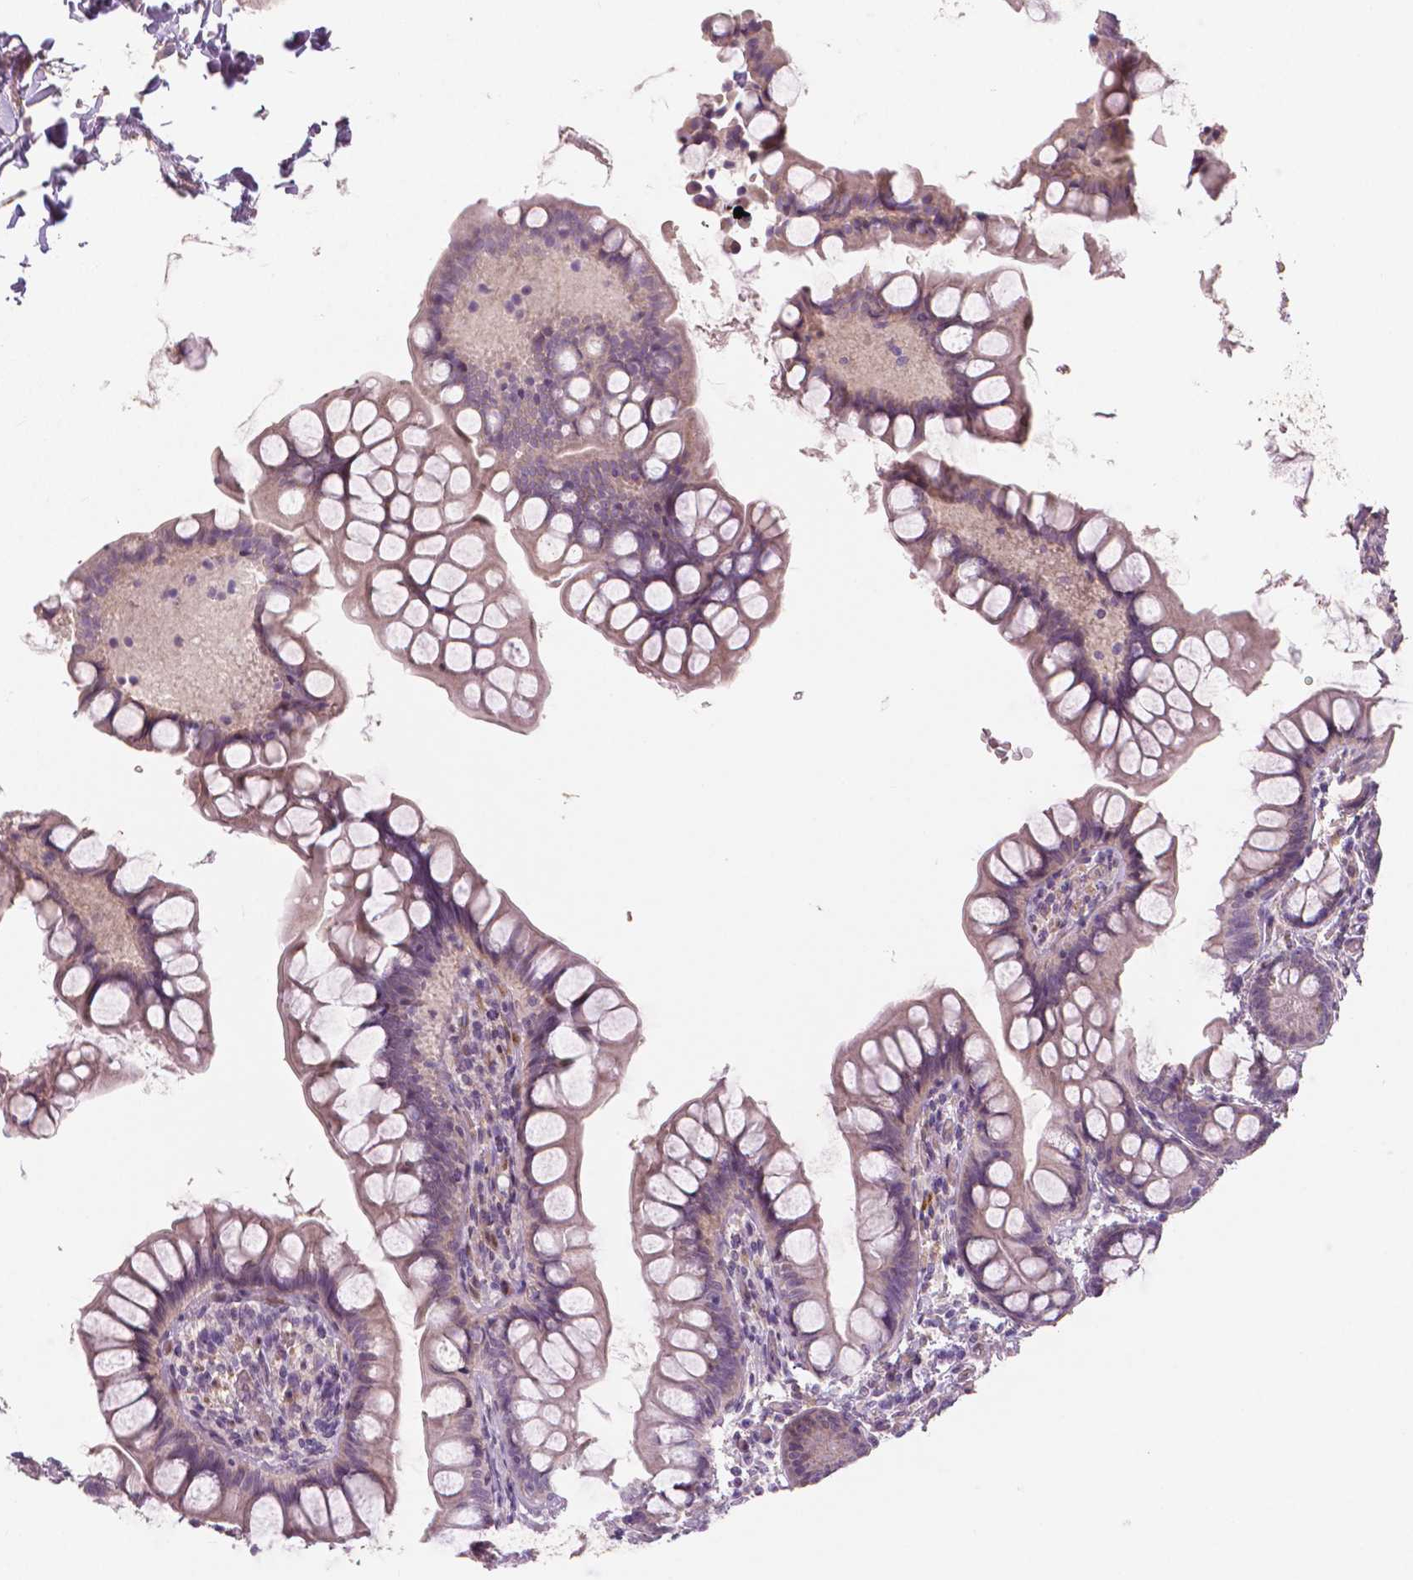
{"staining": {"intensity": "negative", "quantity": "none", "location": "none"}, "tissue": "small intestine", "cell_type": "Glandular cells", "image_type": "normal", "snomed": [{"axis": "morphology", "description": "Normal tissue, NOS"}, {"axis": "topography", "description": "Small intestine"}], "caption": "The photomicrograph displays no significant expression in glandular cells of small intestine. (DAB immunohistochemistry visualized using brightfield microscopy, high magnification).", "gene": "FLT1", "patient": {"sex": "male", "age": 70}}